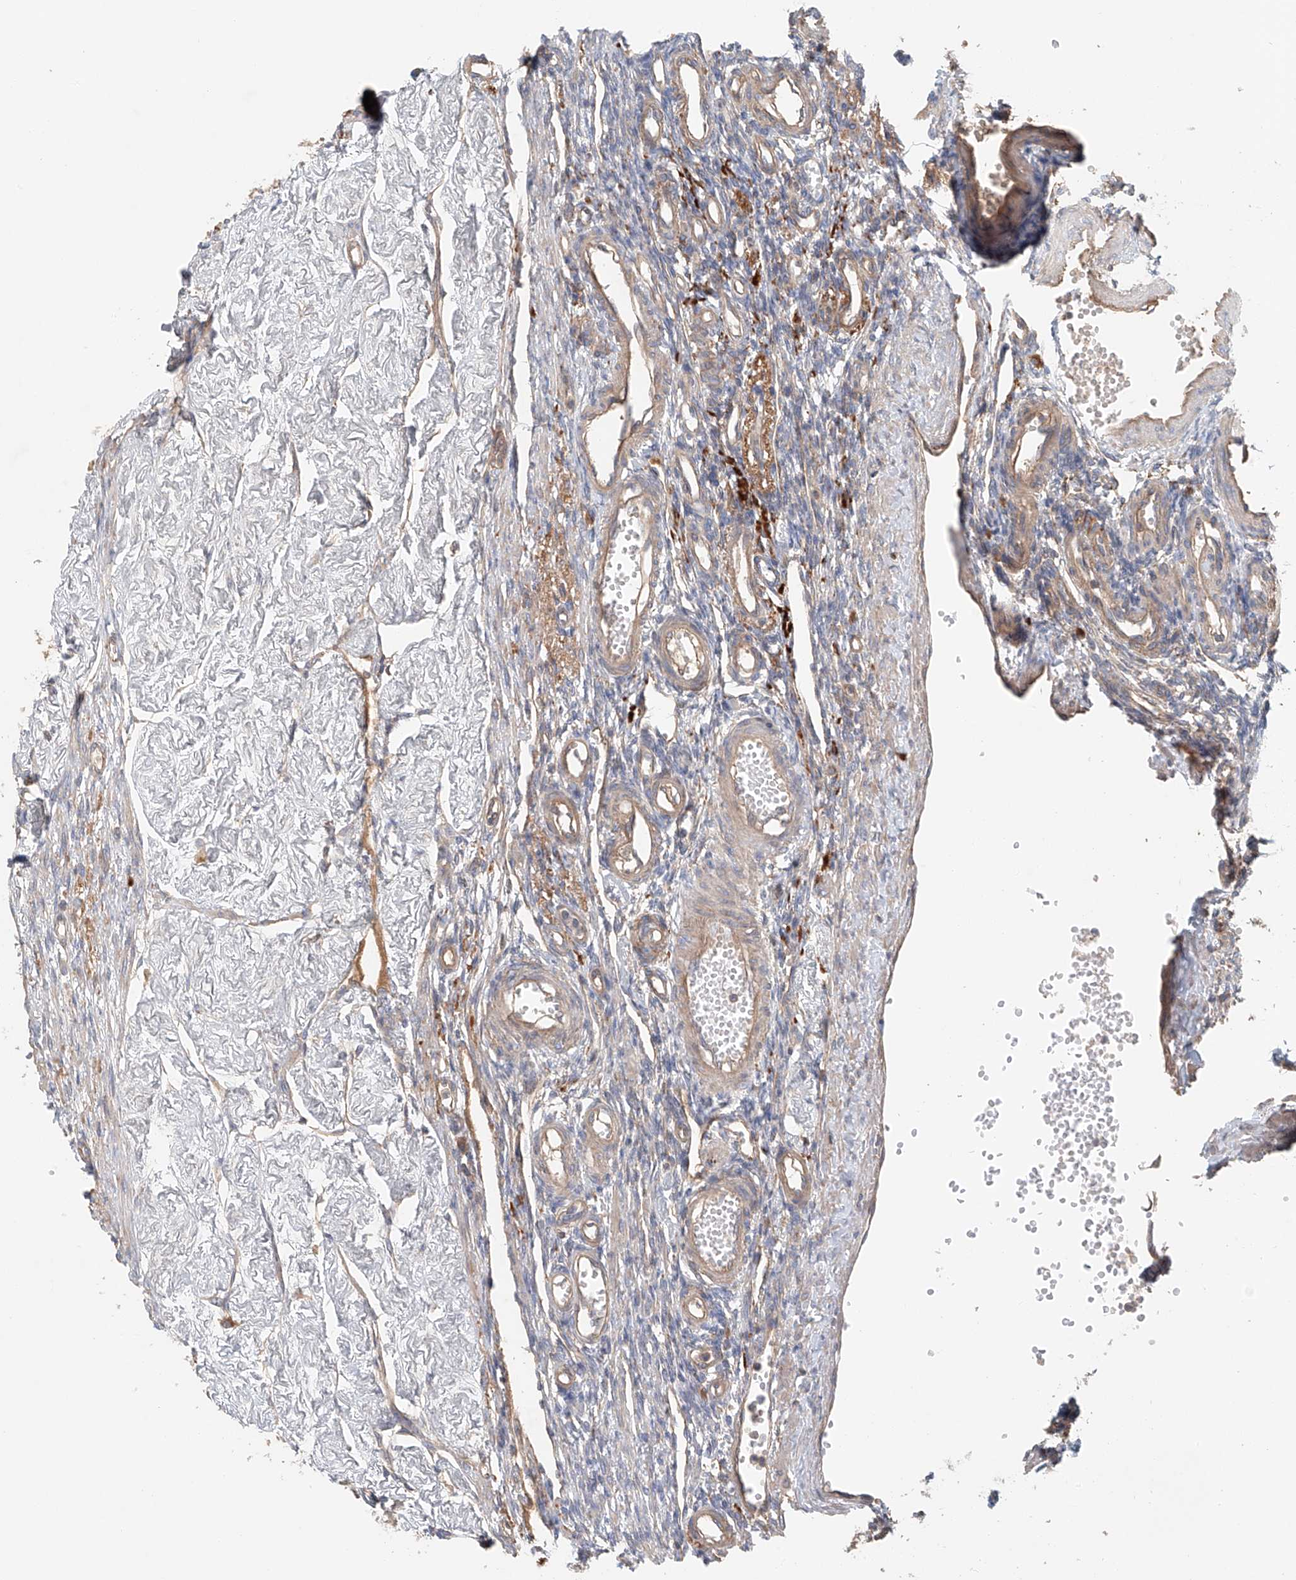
{"staining": {"intensity": "negative", "quantity": "none", "location": "none"}, "tissue": "ovary", "cell_type": "Follicle cells", "image_type": "normal", "snomed": [{"axis": "morphology", "description": "Normal tissue, NOS"}, {"axis": "morphology", "description": "Cyst, NOS"}, {"axis": "topography", "description": "Ovary"}], "caption": "Protein analysis of benign ovary exhibits no significant positivity in follicle cells.", "gene": "FRYL", "patient": {"sex": "female", "age": 33}}